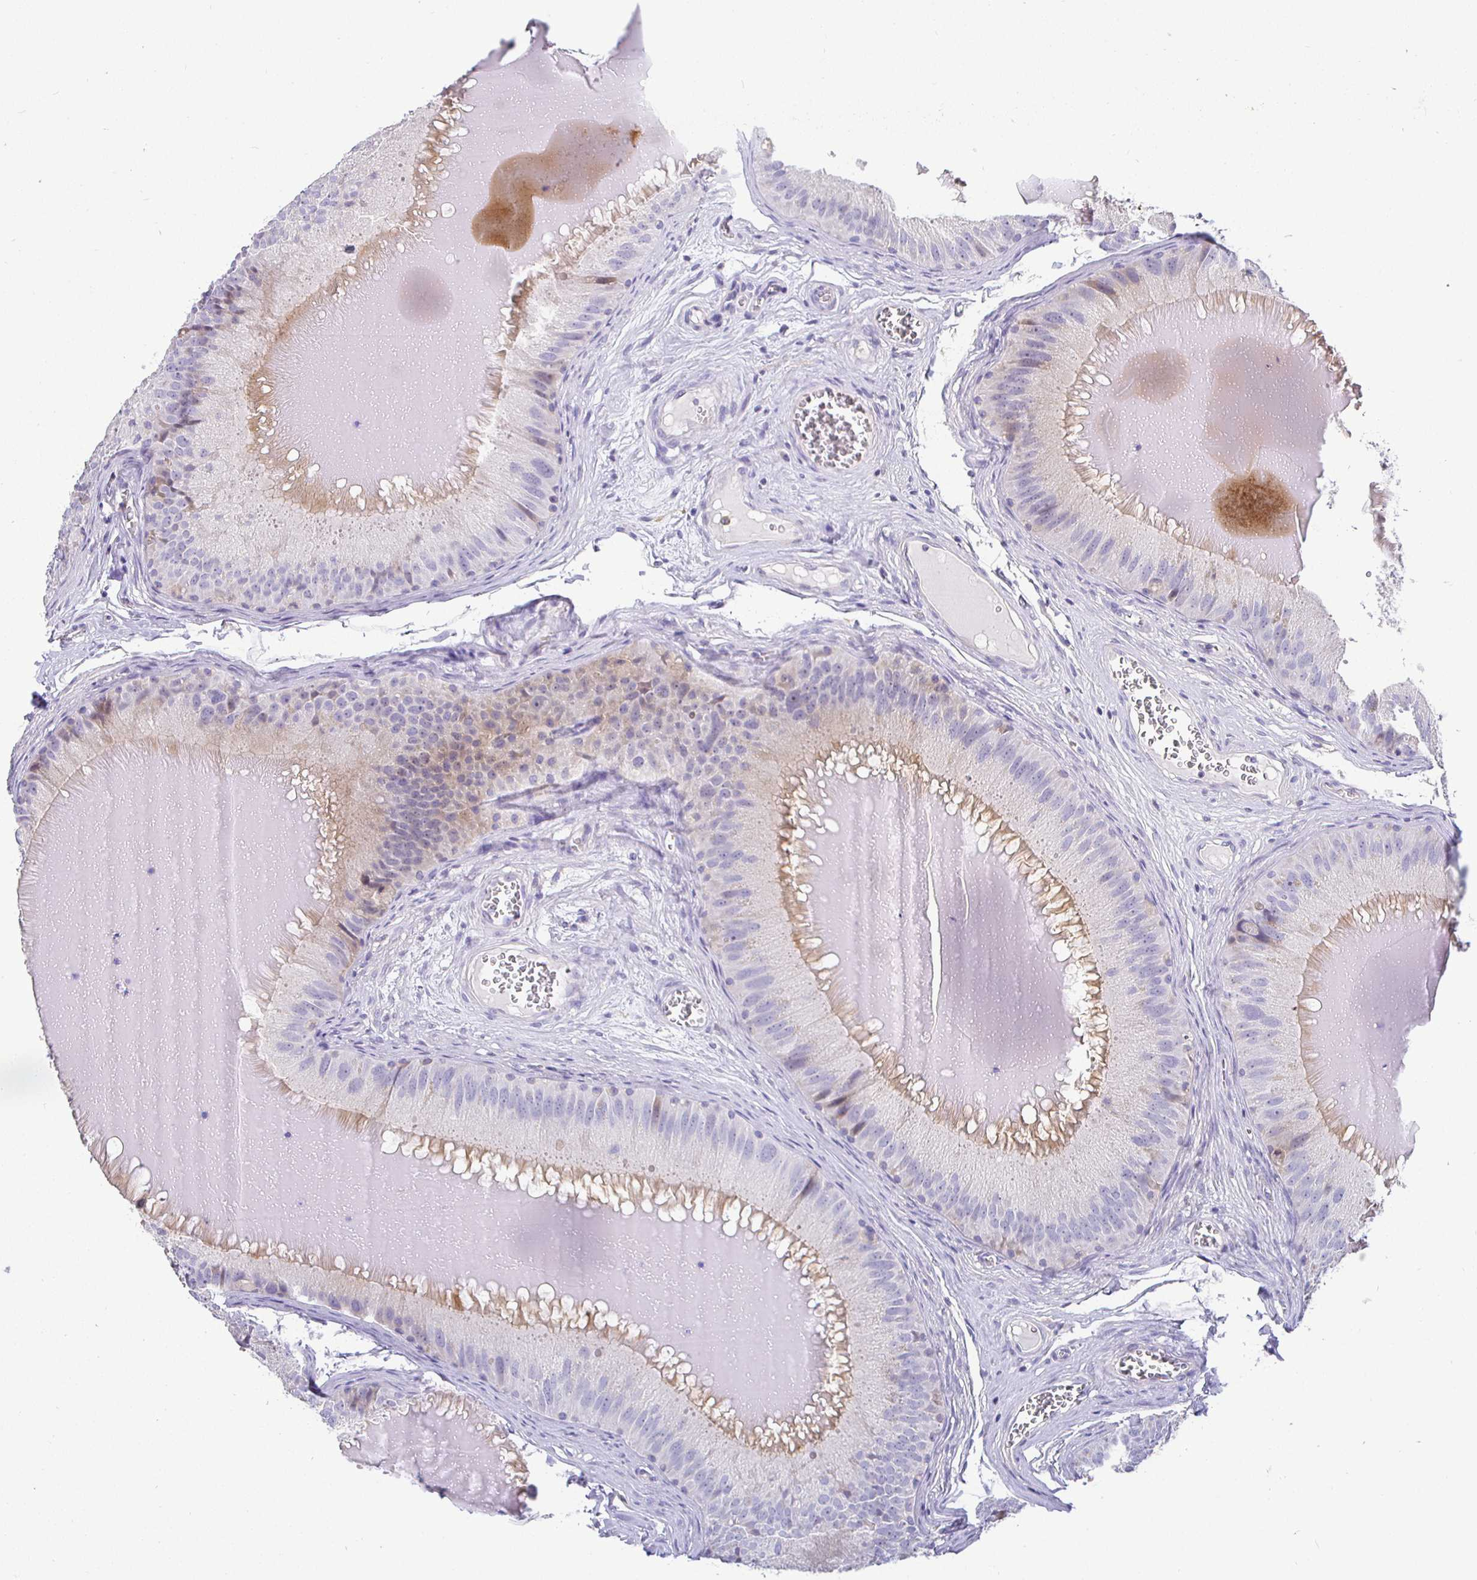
{"staining": {"intensity": "negative", "quantity": "none", "location": "none"}, "tissue": "epididymis", "cell_type": "Glandular cells", "image_type": "normal", "snomed": [{"axis": "morphology", "description": "Normal tissue, NOS"}, {"axis": "topography", "description": "Epididymis, spermatic cord, NOS"}], "caption": "Glandular cells are negative for protein expression in benign human epididymis. (DAB (3,3'-diaminobenzidine) immunohistochemistry visualized using brightfield microscopy, high magnification).", "gene": "SIRPA", "patient": {"sex": "male", "age": 39}}